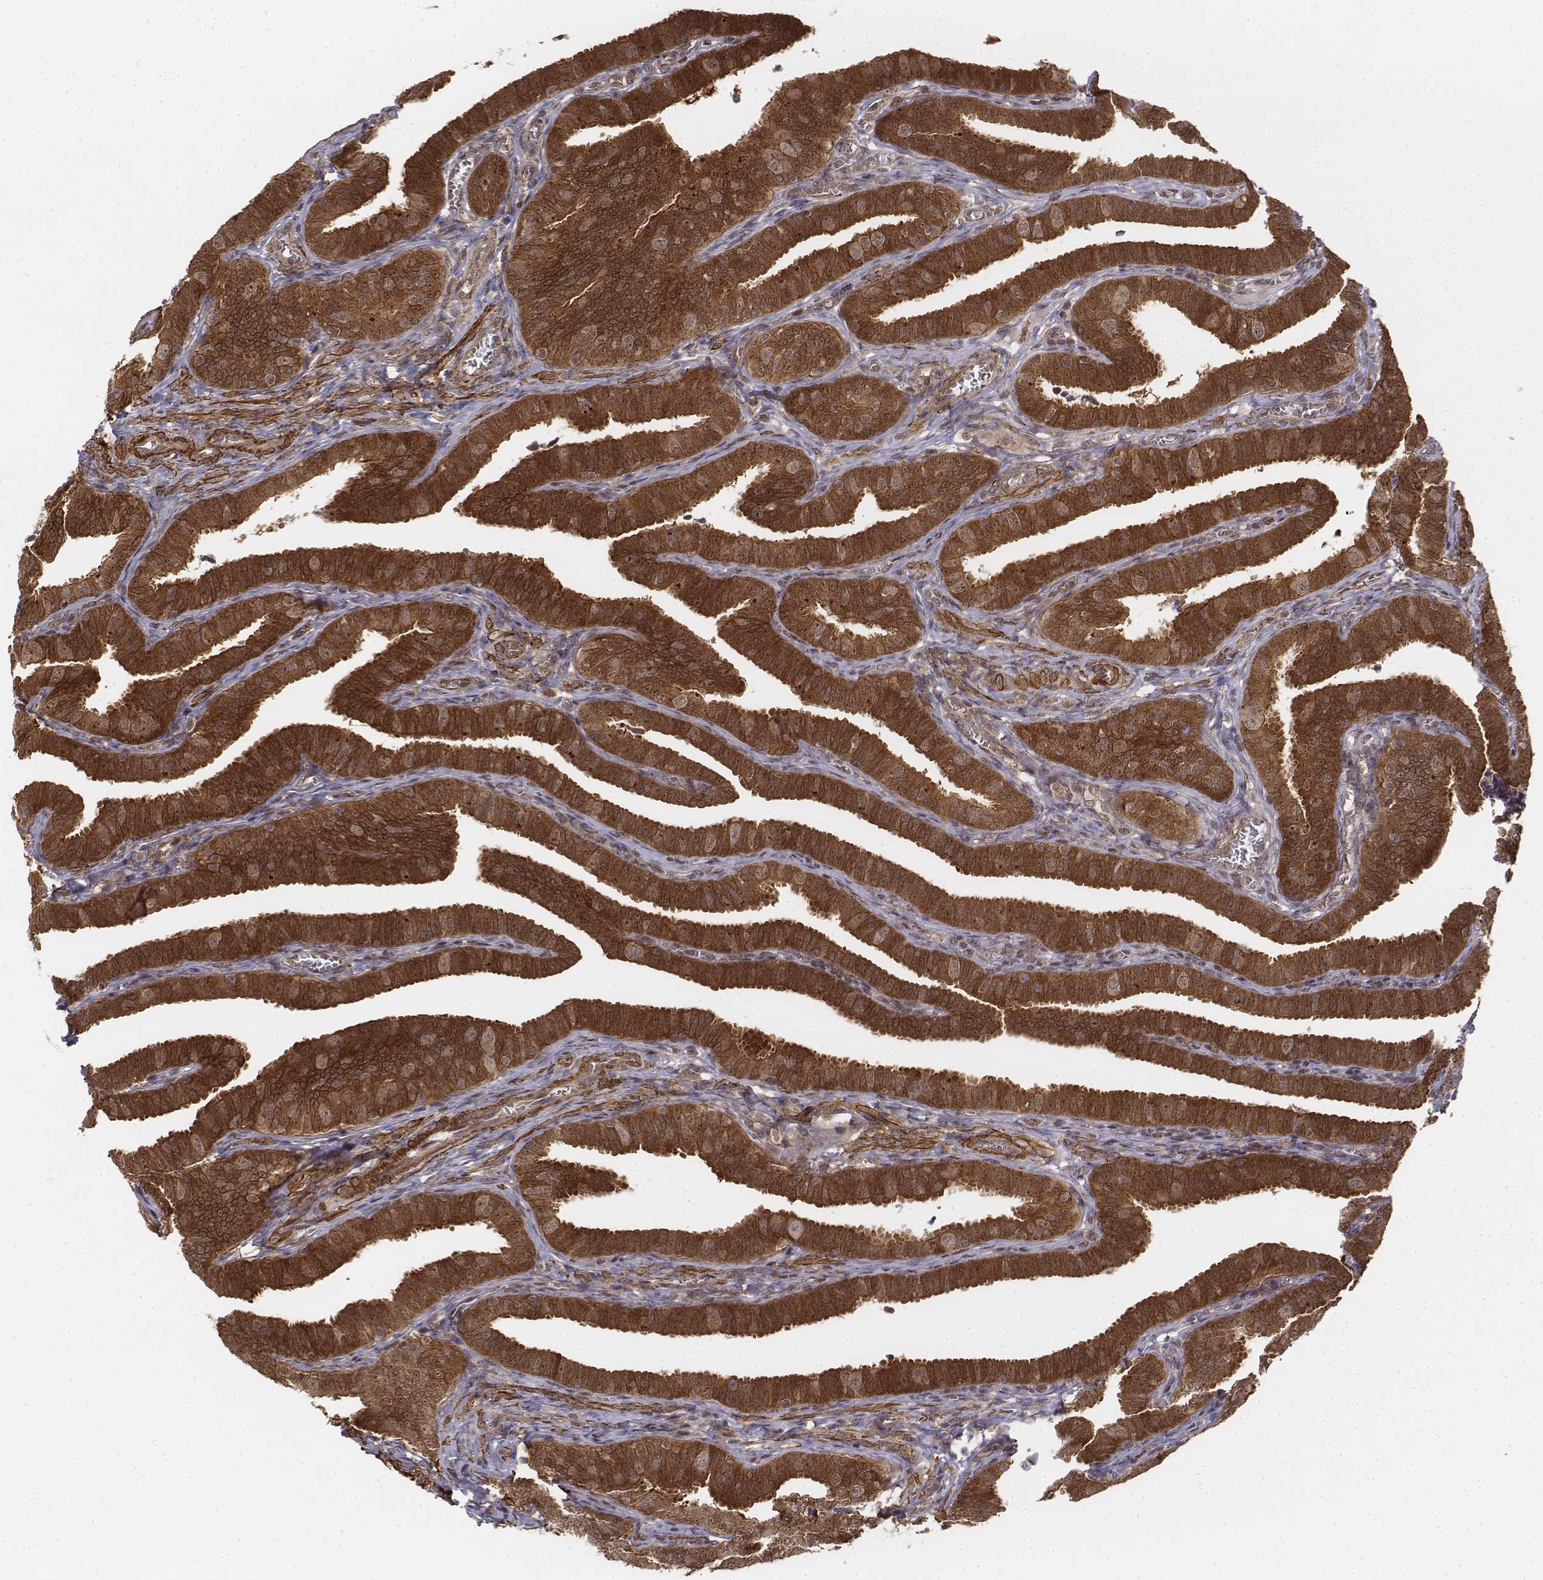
{"staining": {"intensity": "strong", "quantity": ">75%", "location": "cytoplasmic/membranous,nuclear"}, "tissue": "fallopian tube", "cell_type": "Glandular cells", "image_type": "normal", "snomed": [{"axis": "morphology", "description": "Normal tissue, NOS"}, {"axis": "topography", "description": "Fallopian tube"}], "caption": "Immunohistochemistry of normal fallopian tube shows high levels of strong cytoplasmic/membranous,nuclear expression in about >75% of glandular cells.", "gene": "ZFYVE19", "patient": {"sex": "female", "age": 25}}